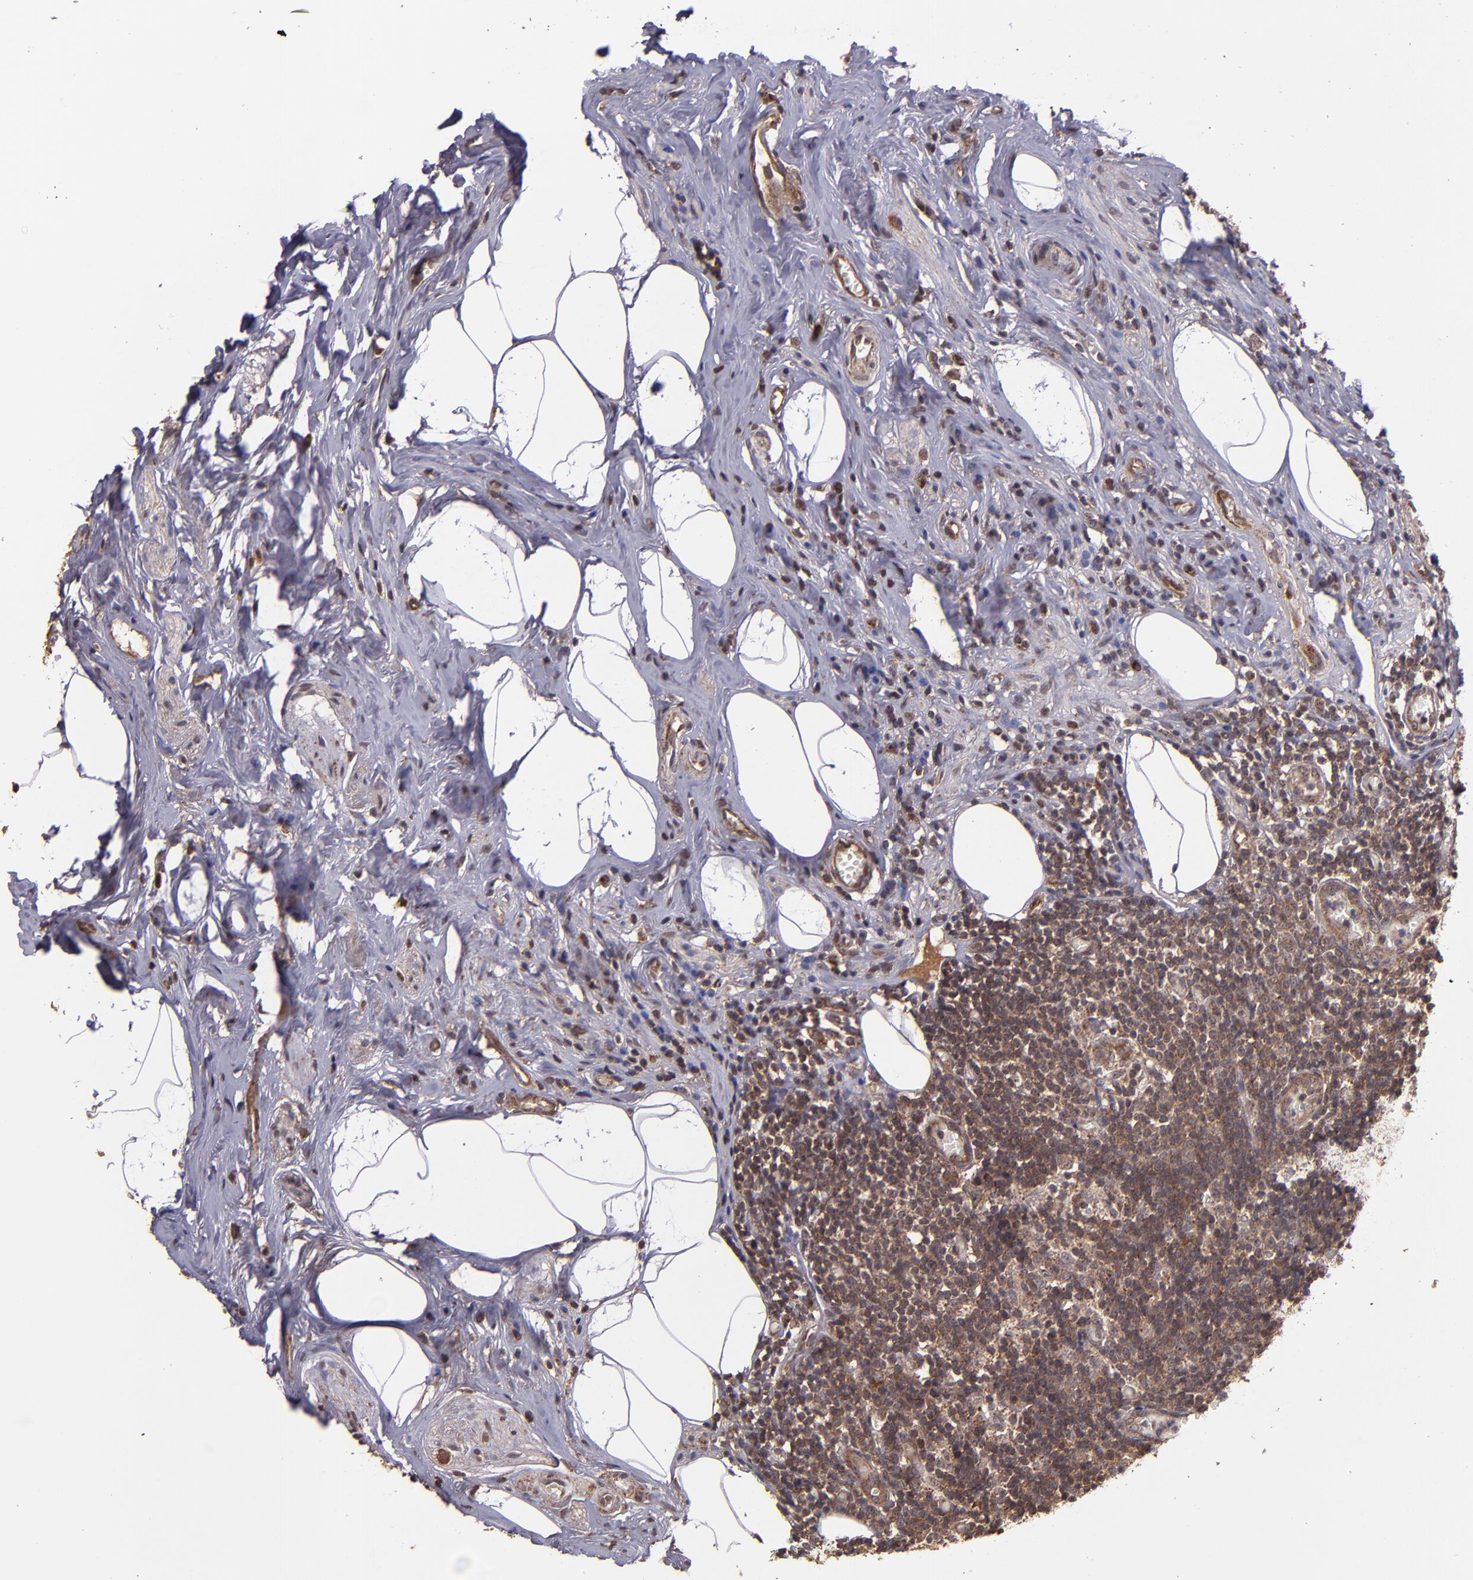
{"staining": {"intensity": "strong", "quantity": ">75%", "location": "cytoplasmic/membranous"}, "tissue": "appendix", "cell_type": "Glandular cells", "image_type": "normal", "snomed": [{"axis": "morphology", "description": "Normal tissue, NOS"}, {"axis": "topography", "description": "Appendix"}], "caption": "Strong cytoplasmic/membranous staining for a protein is seen in about >75% of glandular cells of normal appendix using immunohistochemistry.", "gene": "USP51", "patient": {"sex": "male", "age": 38}}